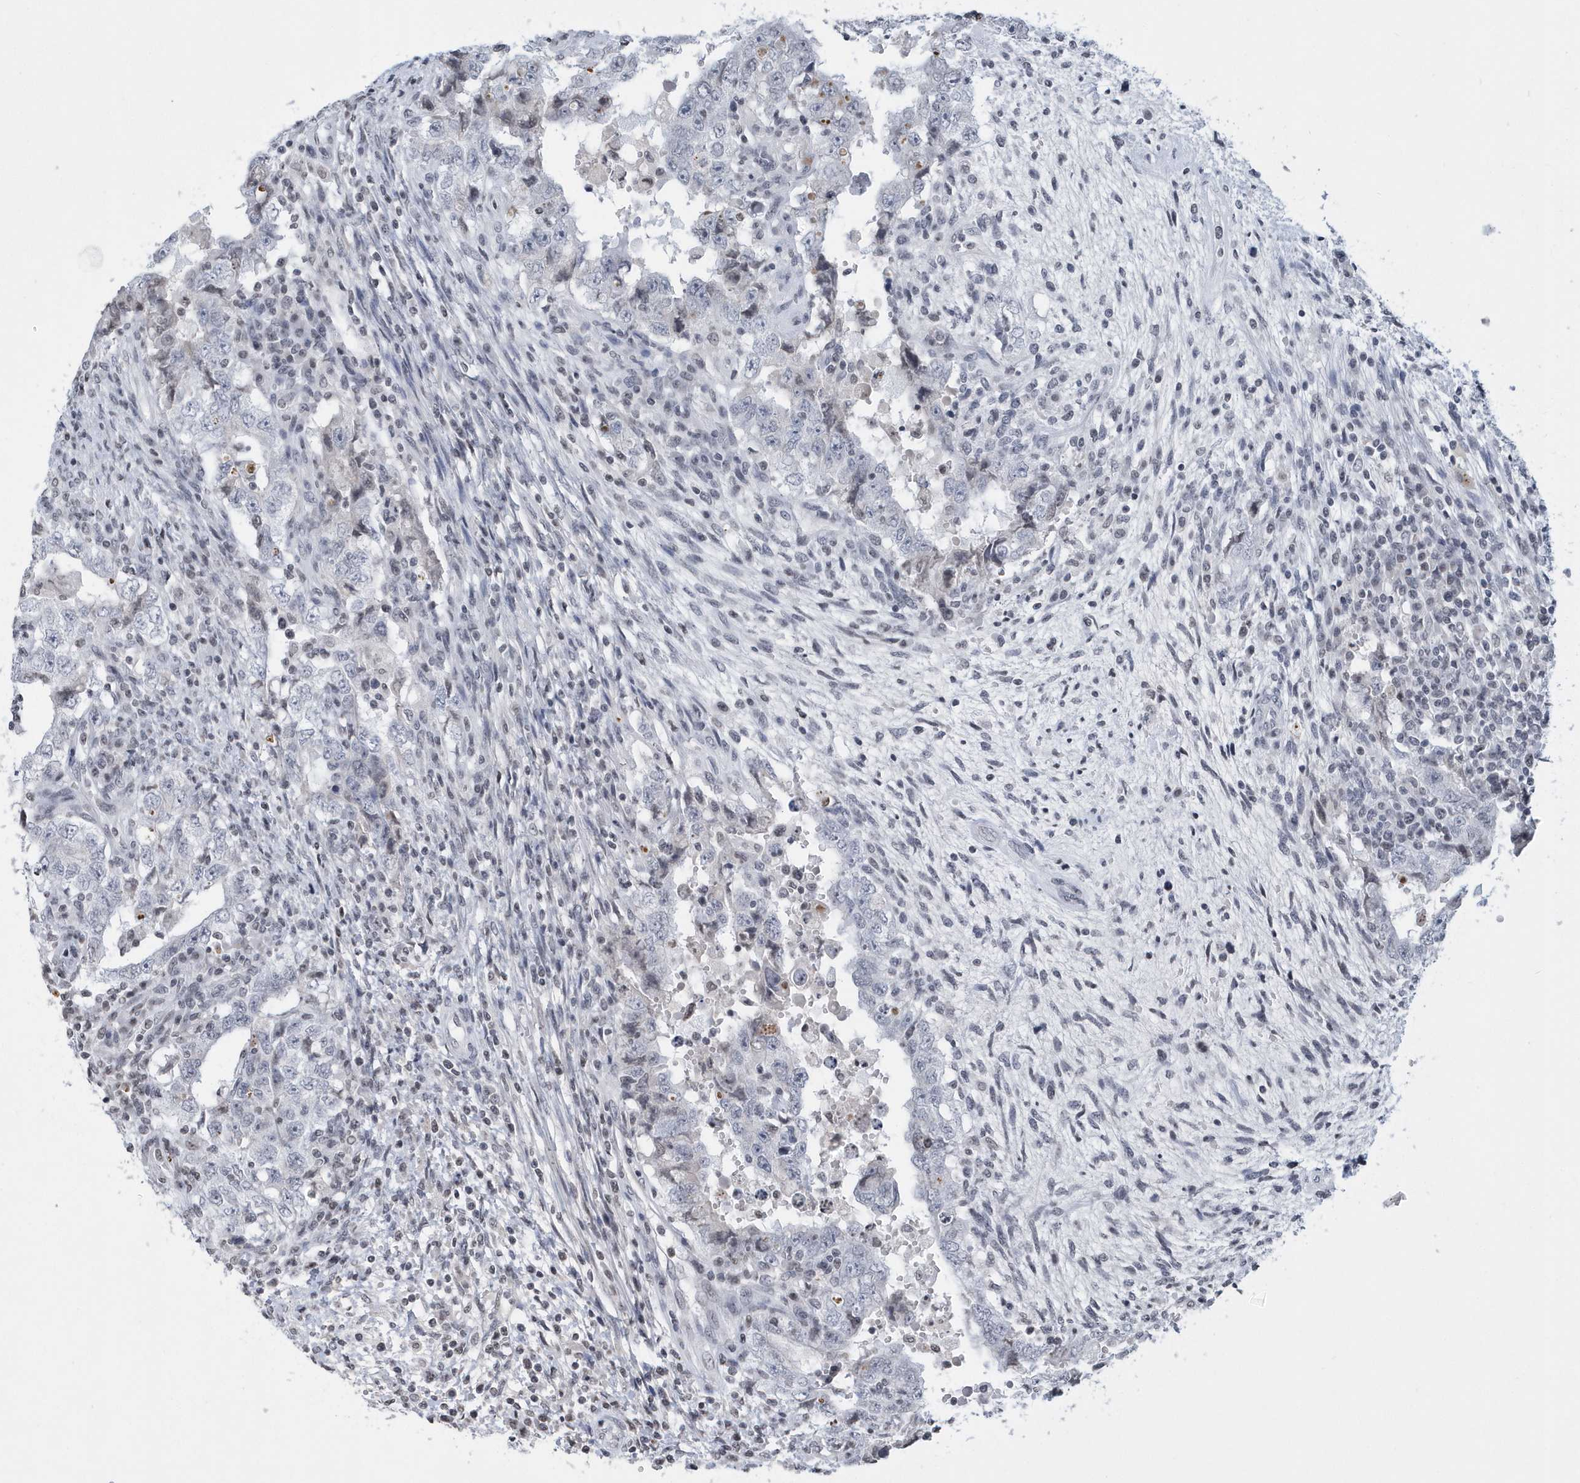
{"staining": {"intensity": "negative", "quantity": "none", "location": "none"}, "tissue": "testis cancer", "cell_type": "Tumor cells", "image_type": "cancer", "snomed": [{"axis": "morphology", "description": "Carcinoma, Embryonal, NOS"}, {"axis": "topography", "description": "Testis"}], "caption": "There is no significant expression in tumor cells of testis embryonal carcinoma.", "gene": "VWA5B2", "patient": {"sex": "male", "age": 26}}